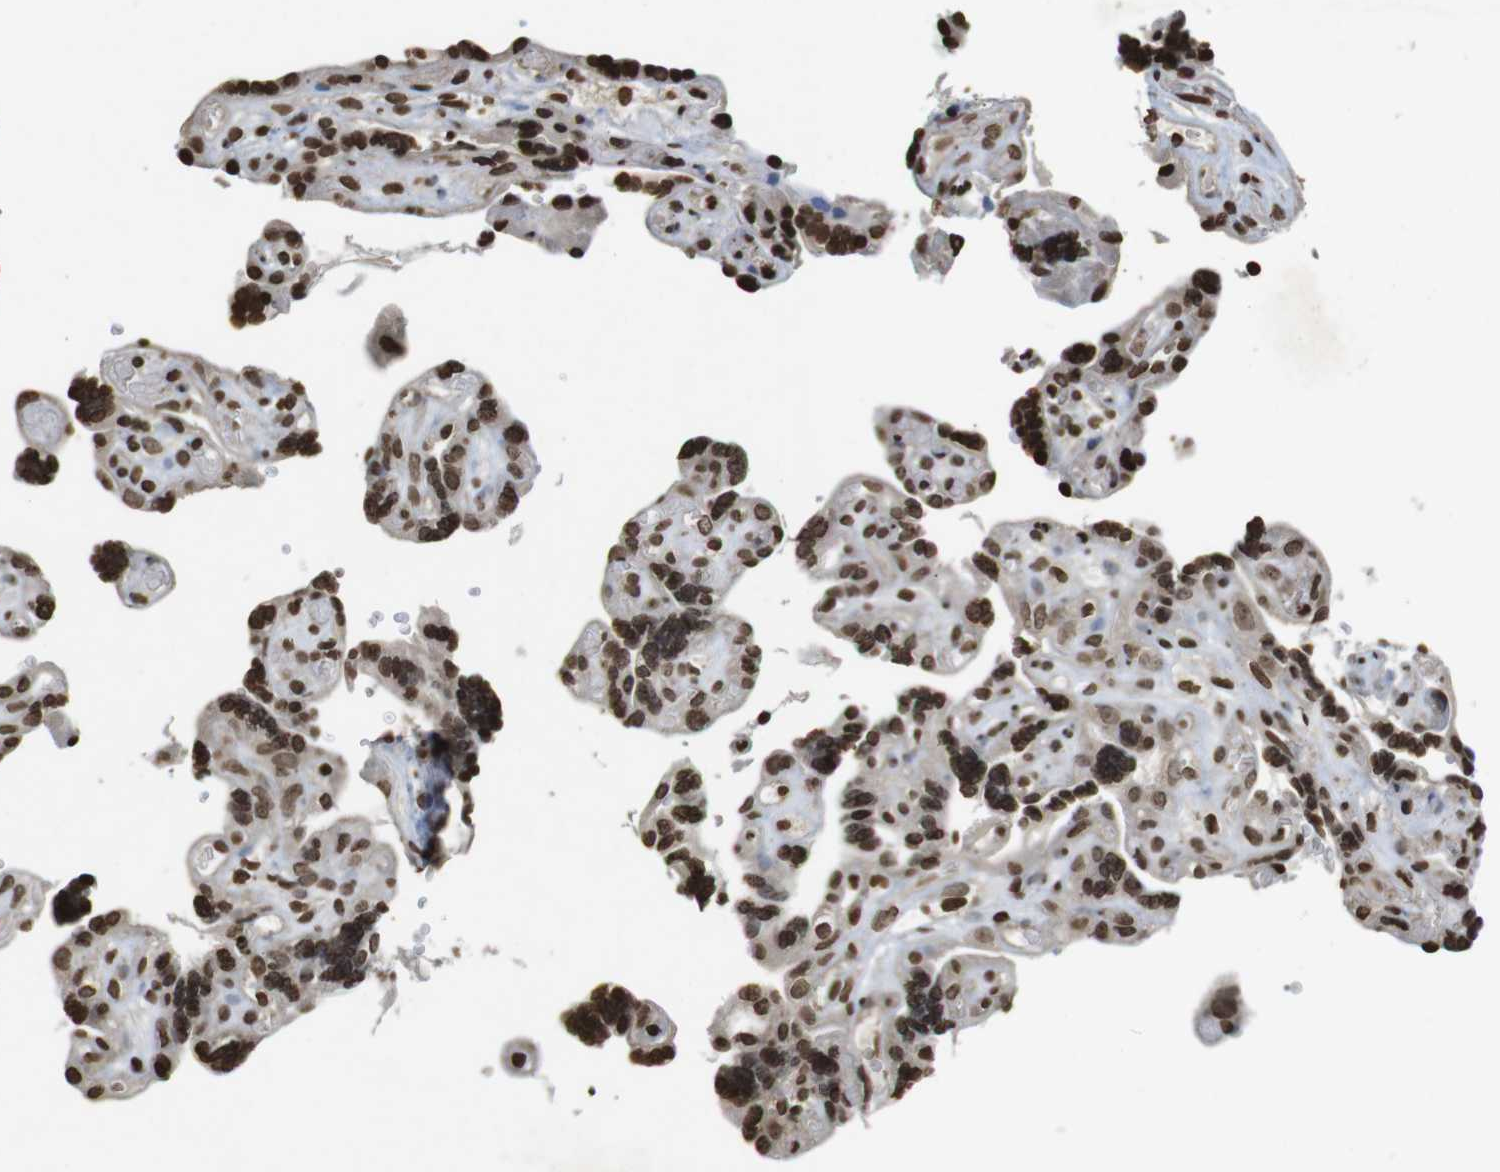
{"staining": {"intensity": "strong", "quantity": ">75%", "location": "nuclear"}, "tissue": "placenta", "cell_type": "Trophoblastic cells", "image_type": "normal", "snomed": [{"axis": "morphology", "description": "Normal tissue, NOS"}, {"axis": "topography", "description": "Placenta"}], "caption": "The image exhibits staining of normal placenta, revealing strong nuclear protein staining (brown color) within trophoblastic cells.", "gene": "FOXA3", "patient": {"sex": "female", "age": 30}}